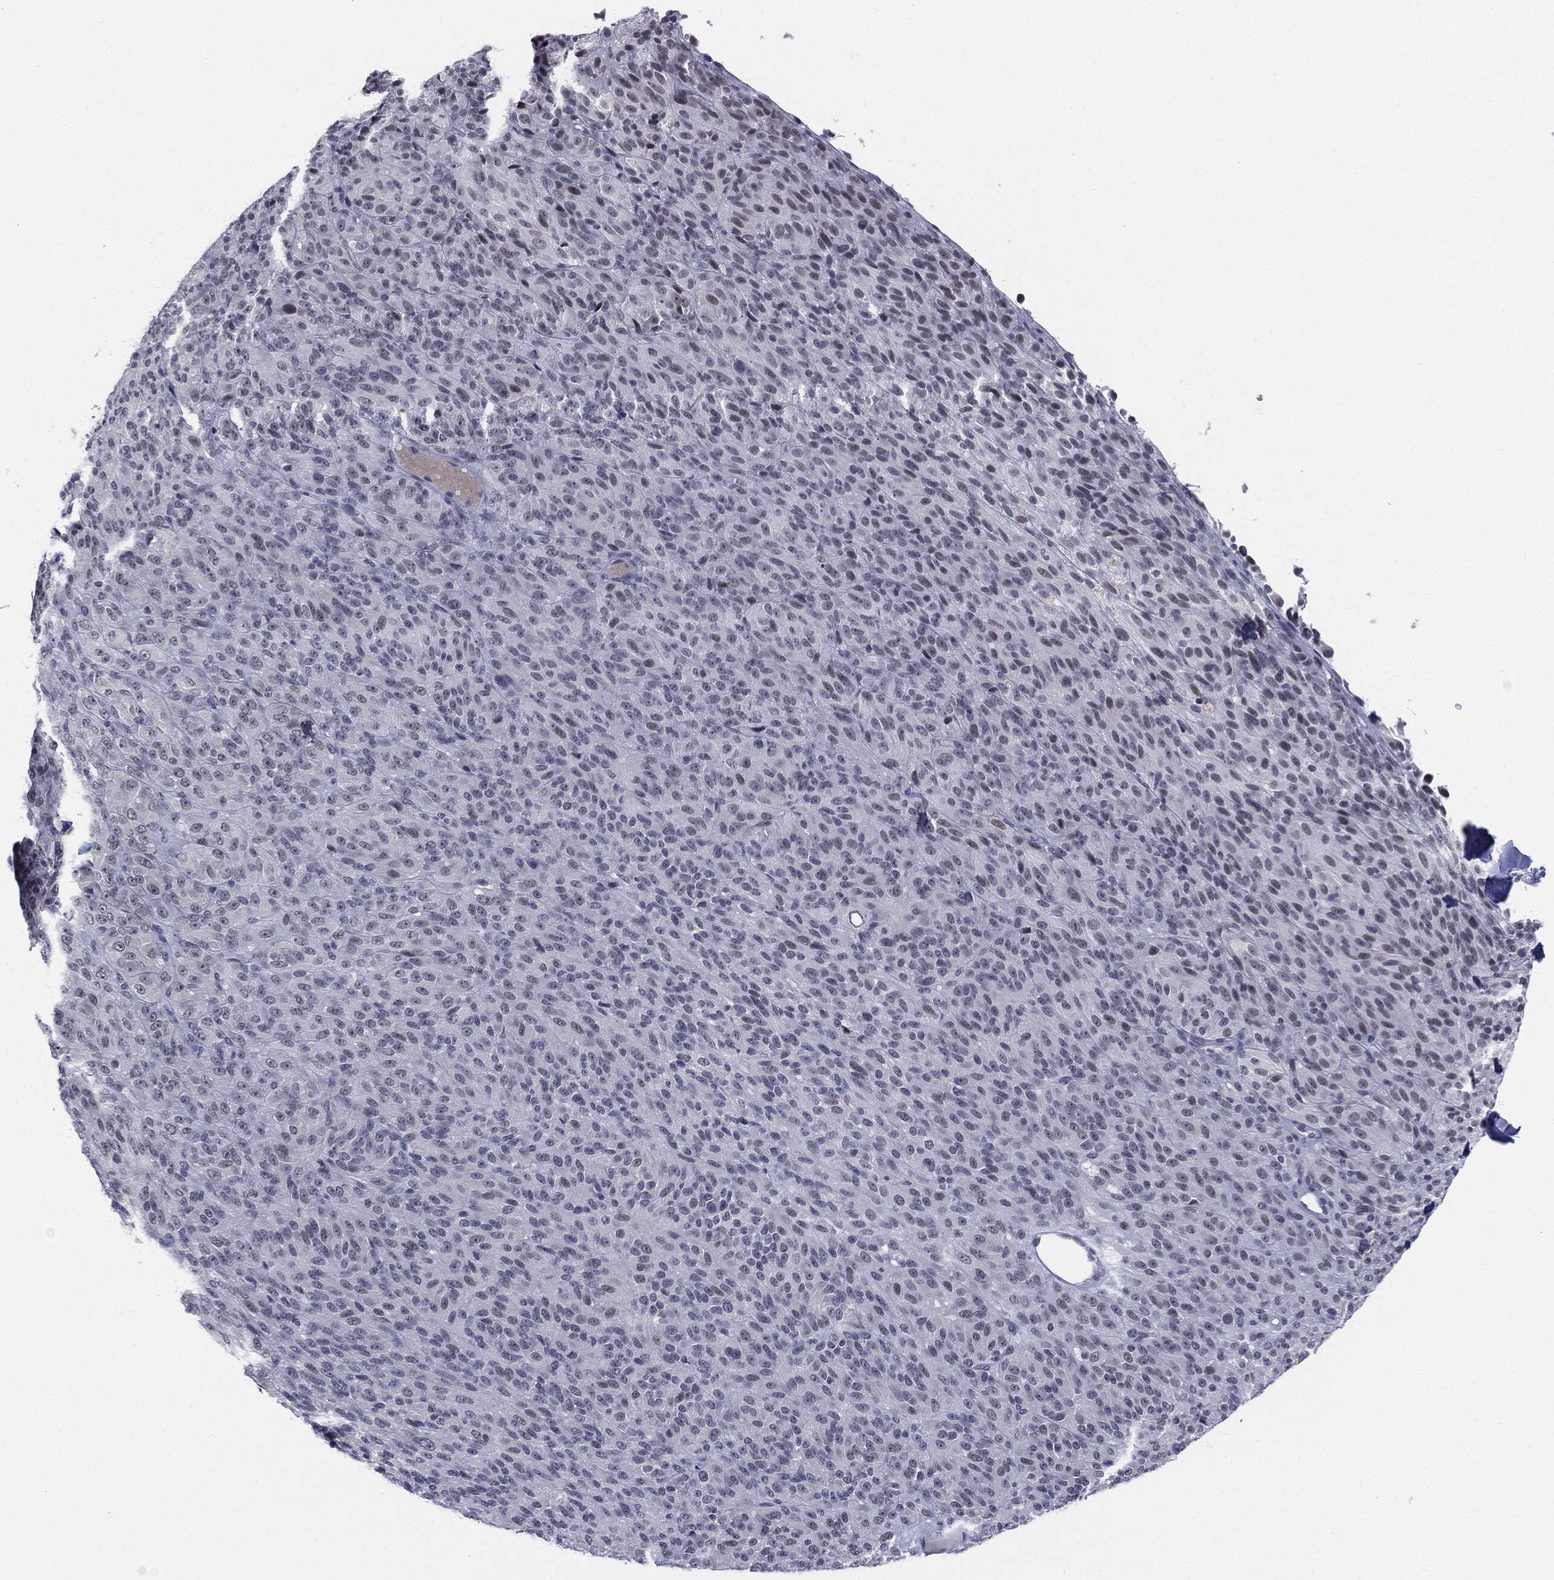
{"staining": {"intensity": "negative", "quantity": "none", "location": "none"}, "tissue": "melanoma", "cell_type": "Tumor cells", "image_type": "cancer", "snomed": [{"axis": "morphology", "description": "Malignant melanoma, Metastatic site"}, {"axis": "topography", "description": "Brain"}], "caption": "A high-resolution histopathology image shows immunohistochemistry (IHC) staining of melanoma, which exhibits no significant positivity in tumor cells.", "gene": "SLC5A5", "patient": {"sex": "female", "age": 56}}